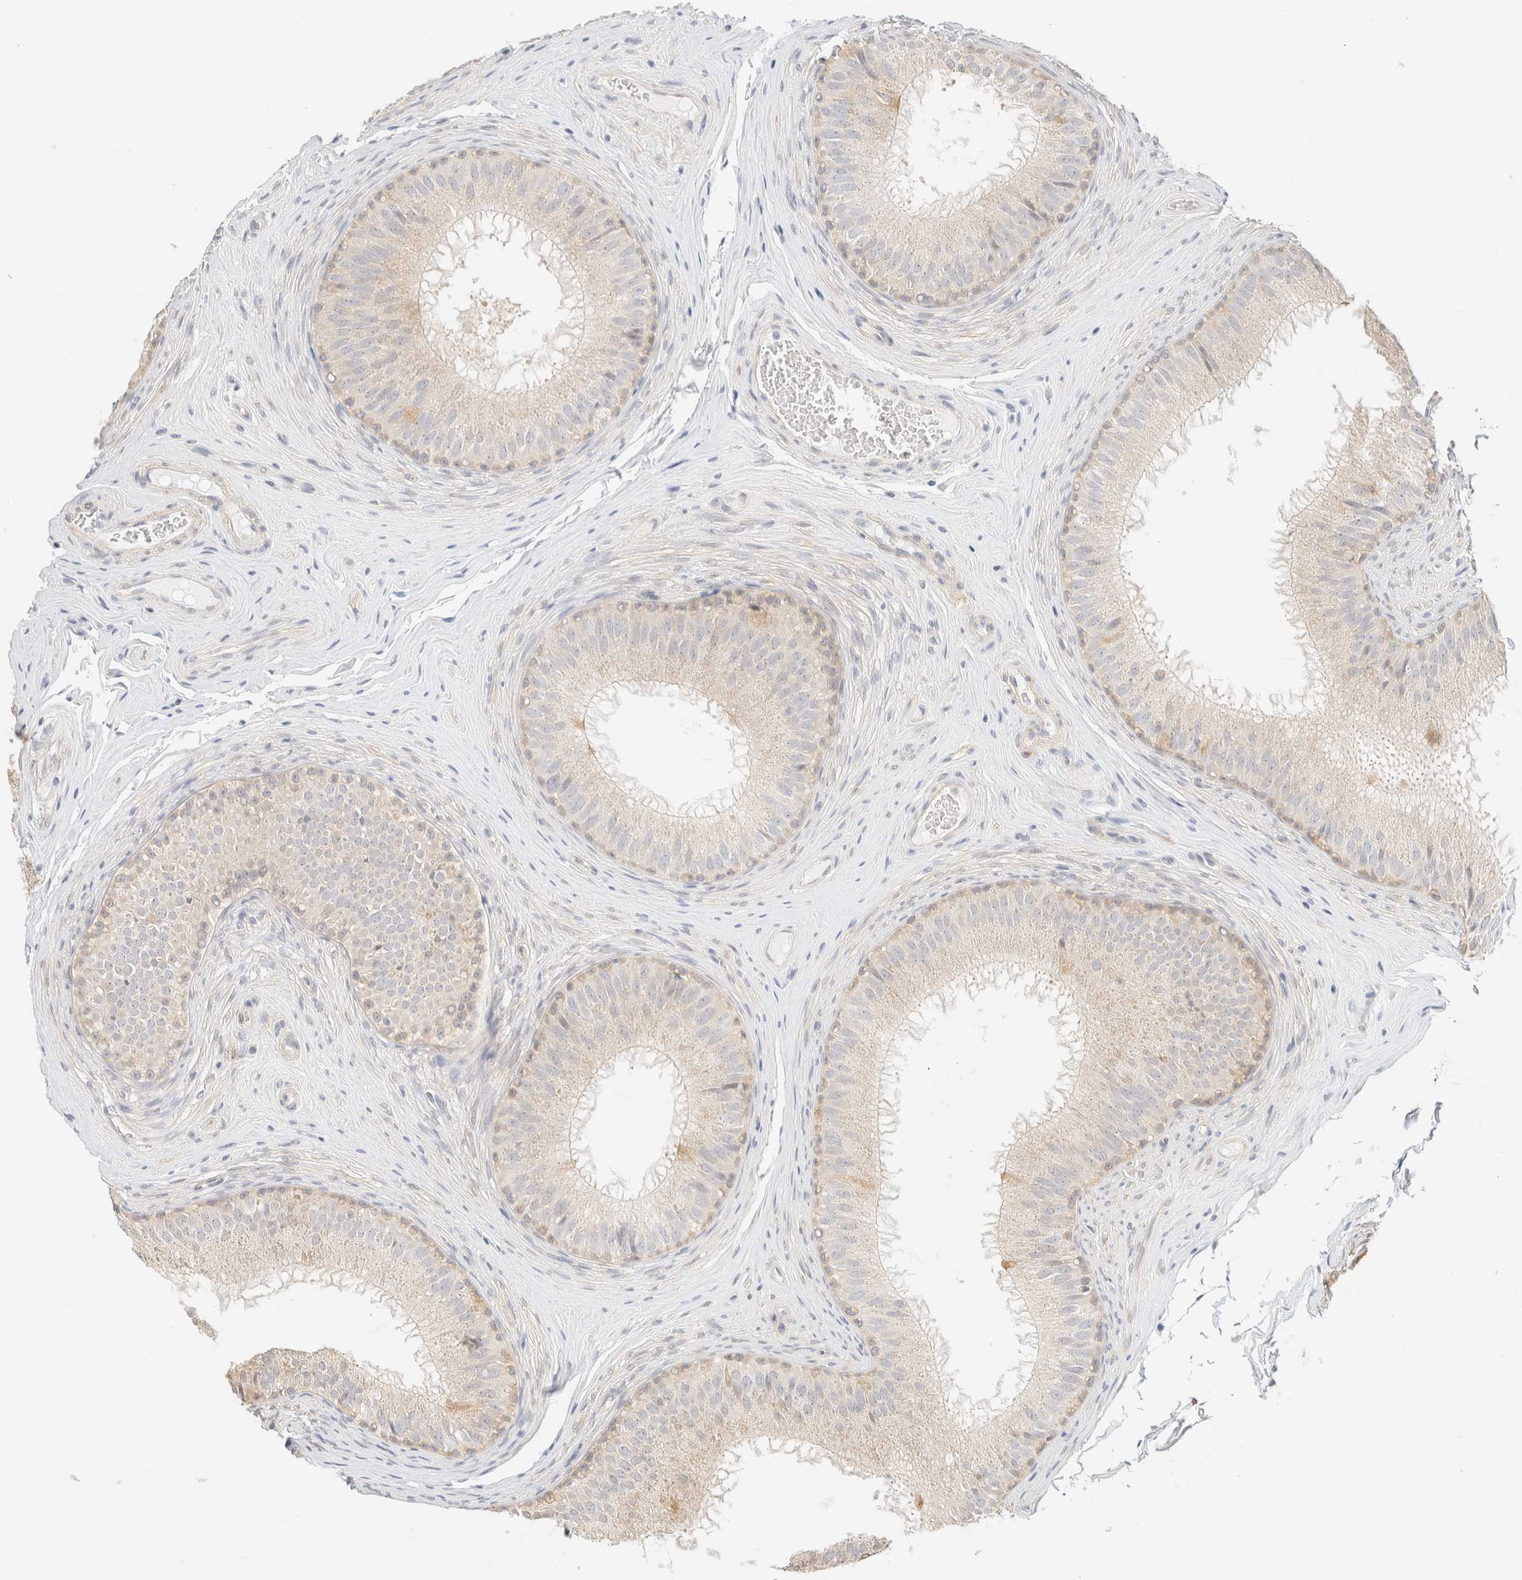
{"staining": {"intensity": "weak", "quantity": "<25%", "location": "cytoplasmic/membranous"}, "tissue": "epididymis", "cell_type": "Glandular cells", "image_type": "normal", "snomed": [{"axis": "morphology", "description": "Normal tissue, NOS"}, {"axis": "topography", "description": "Epididymis"}], "caption": "High power microscopy histopathology image of an immunohistochemistry (IHC) histopathology image of benign epididymis, revealing no significant positivity in glandular cells.", "gene": "GPI", "patient": {"sex": "male", "age": 32}}